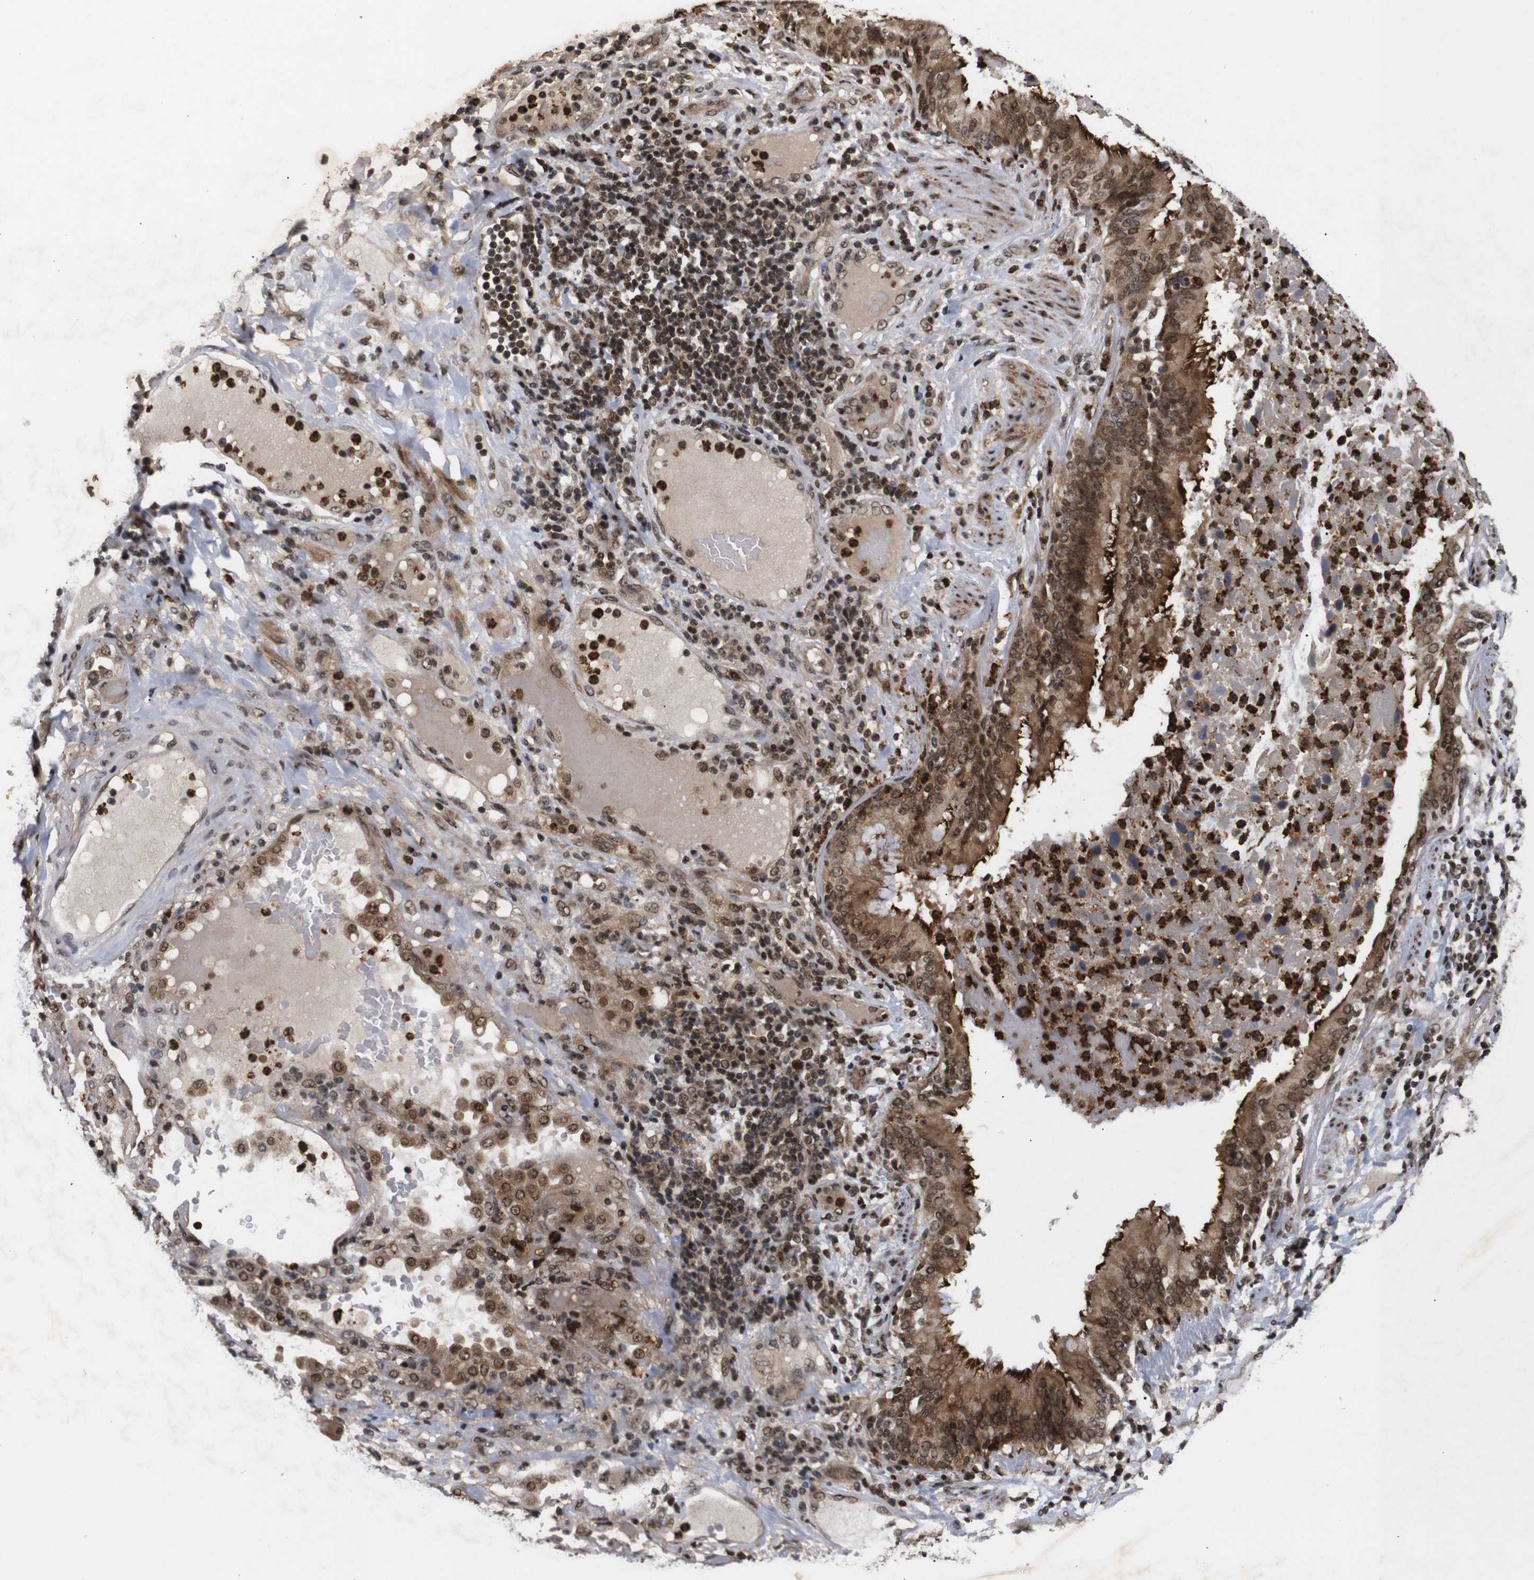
{"staining": {"intensity": "moderate", "quantity": ">75%", "location": "cytoplasmic/membranous,nuclear"}, "tissue": "lung cancer", "cell_type": "Tumor cells", "image_type": "cancer", "snomed": [{"axis": "morphology", "description": "Squamous cell carcinoma, NOS"}, {"axis": "topography", "description": "Lung"}], "caption": "Lung cancer (squamous cell carcinoma) tissue exhibits moderate cytoplasmic/membranous and nuclear expression in about >75% of tumor cells, visualized by immunohistochemistry.", "gene": "KIF23", "patient": {"sex": "male", "age": 57}}